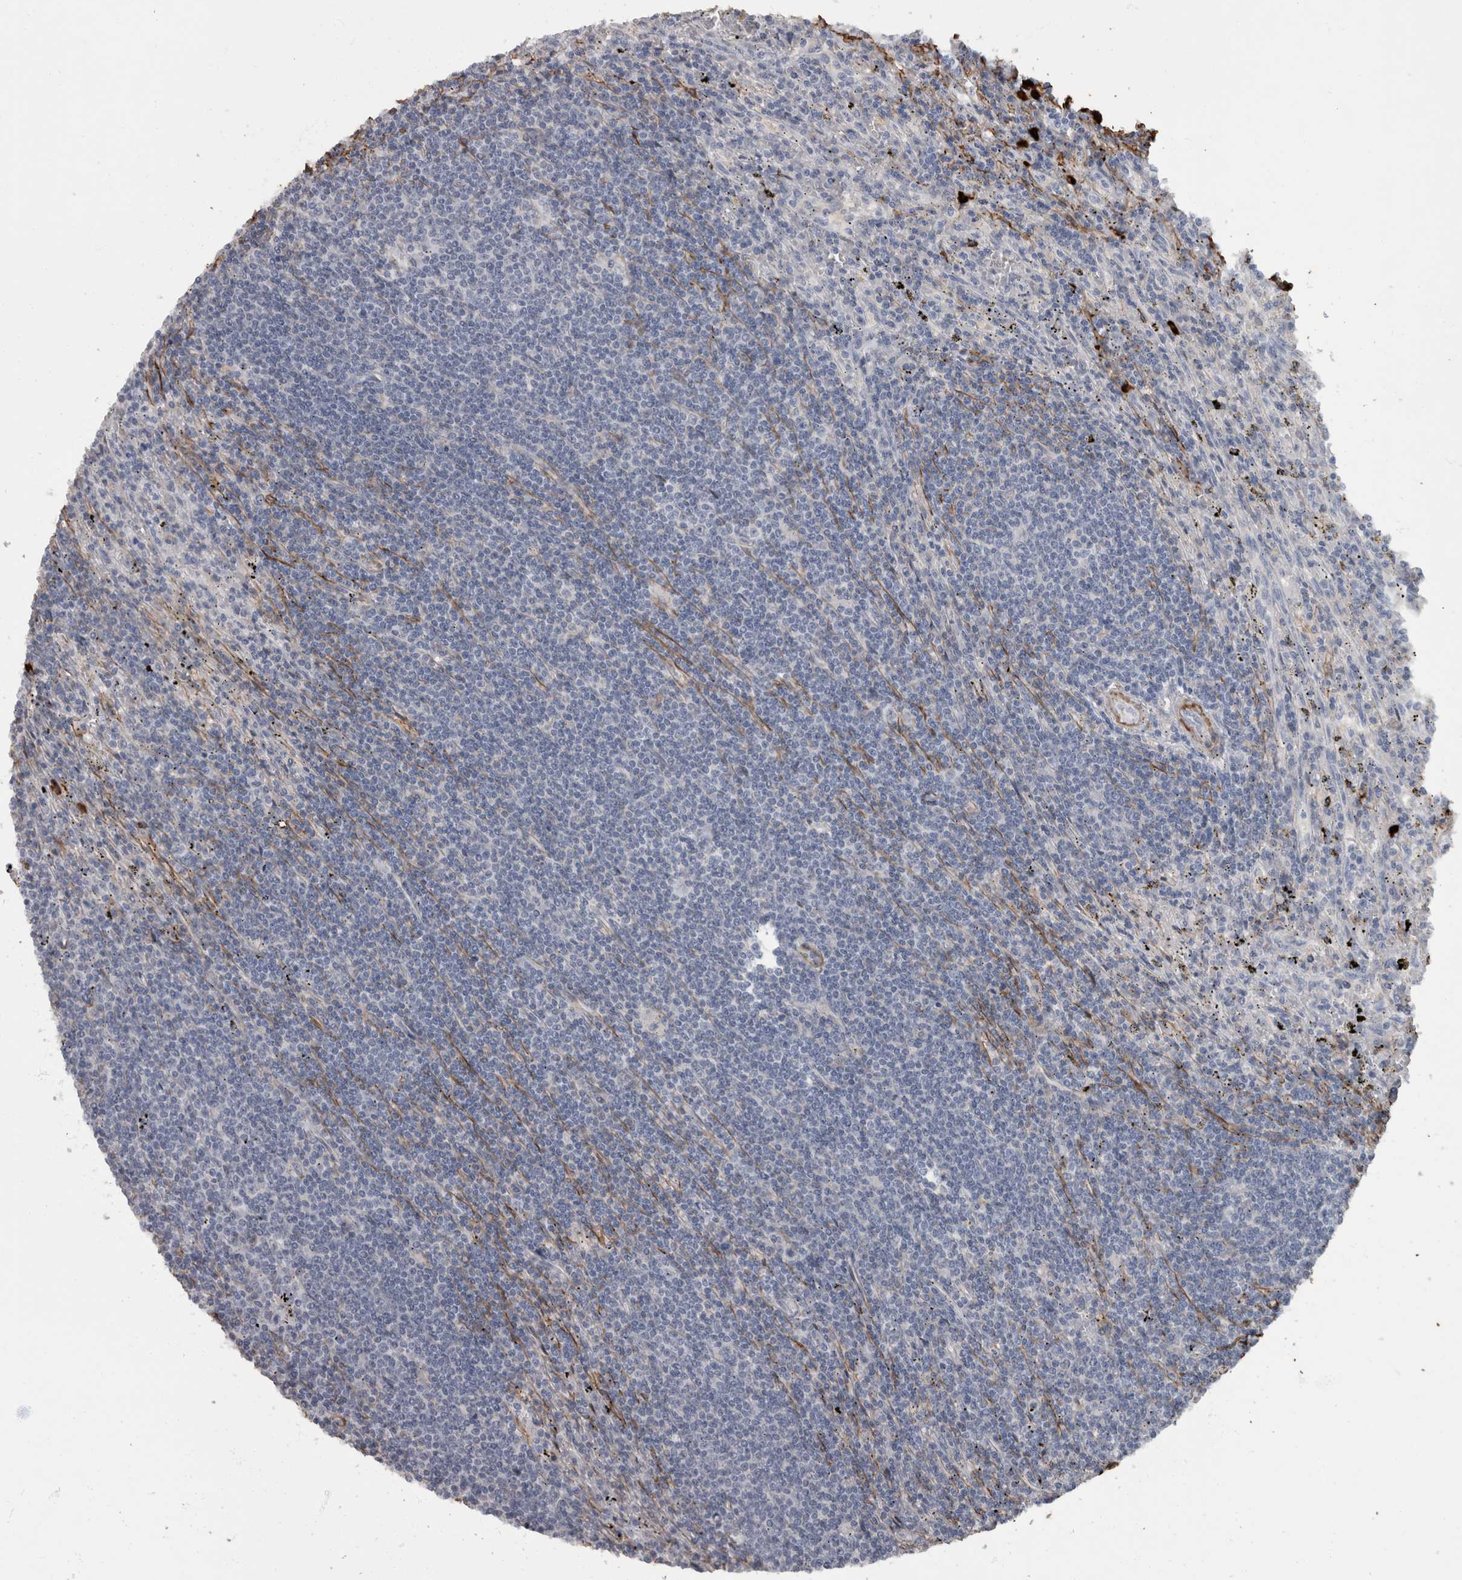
{"staining": {"intensity": "negative", "quantity": "none", "location": "none"}, "tissue": "lymphoma", "cell_type": "Tumor cells", "image_type": "cancer", "snomed": [{"axis": "morphology", "description": "Malignant lymphoma, non-Hodgkin's type, Low grade"}, {"axis": "topography", "description": "Spleen"}], "caption": "Tumor cells show no significant protein expression in malignant lymphoma, non-Hodgkin's type (low-grade).", "gene": "MASTL", "patient": {"sex": "male", "age": 76}}